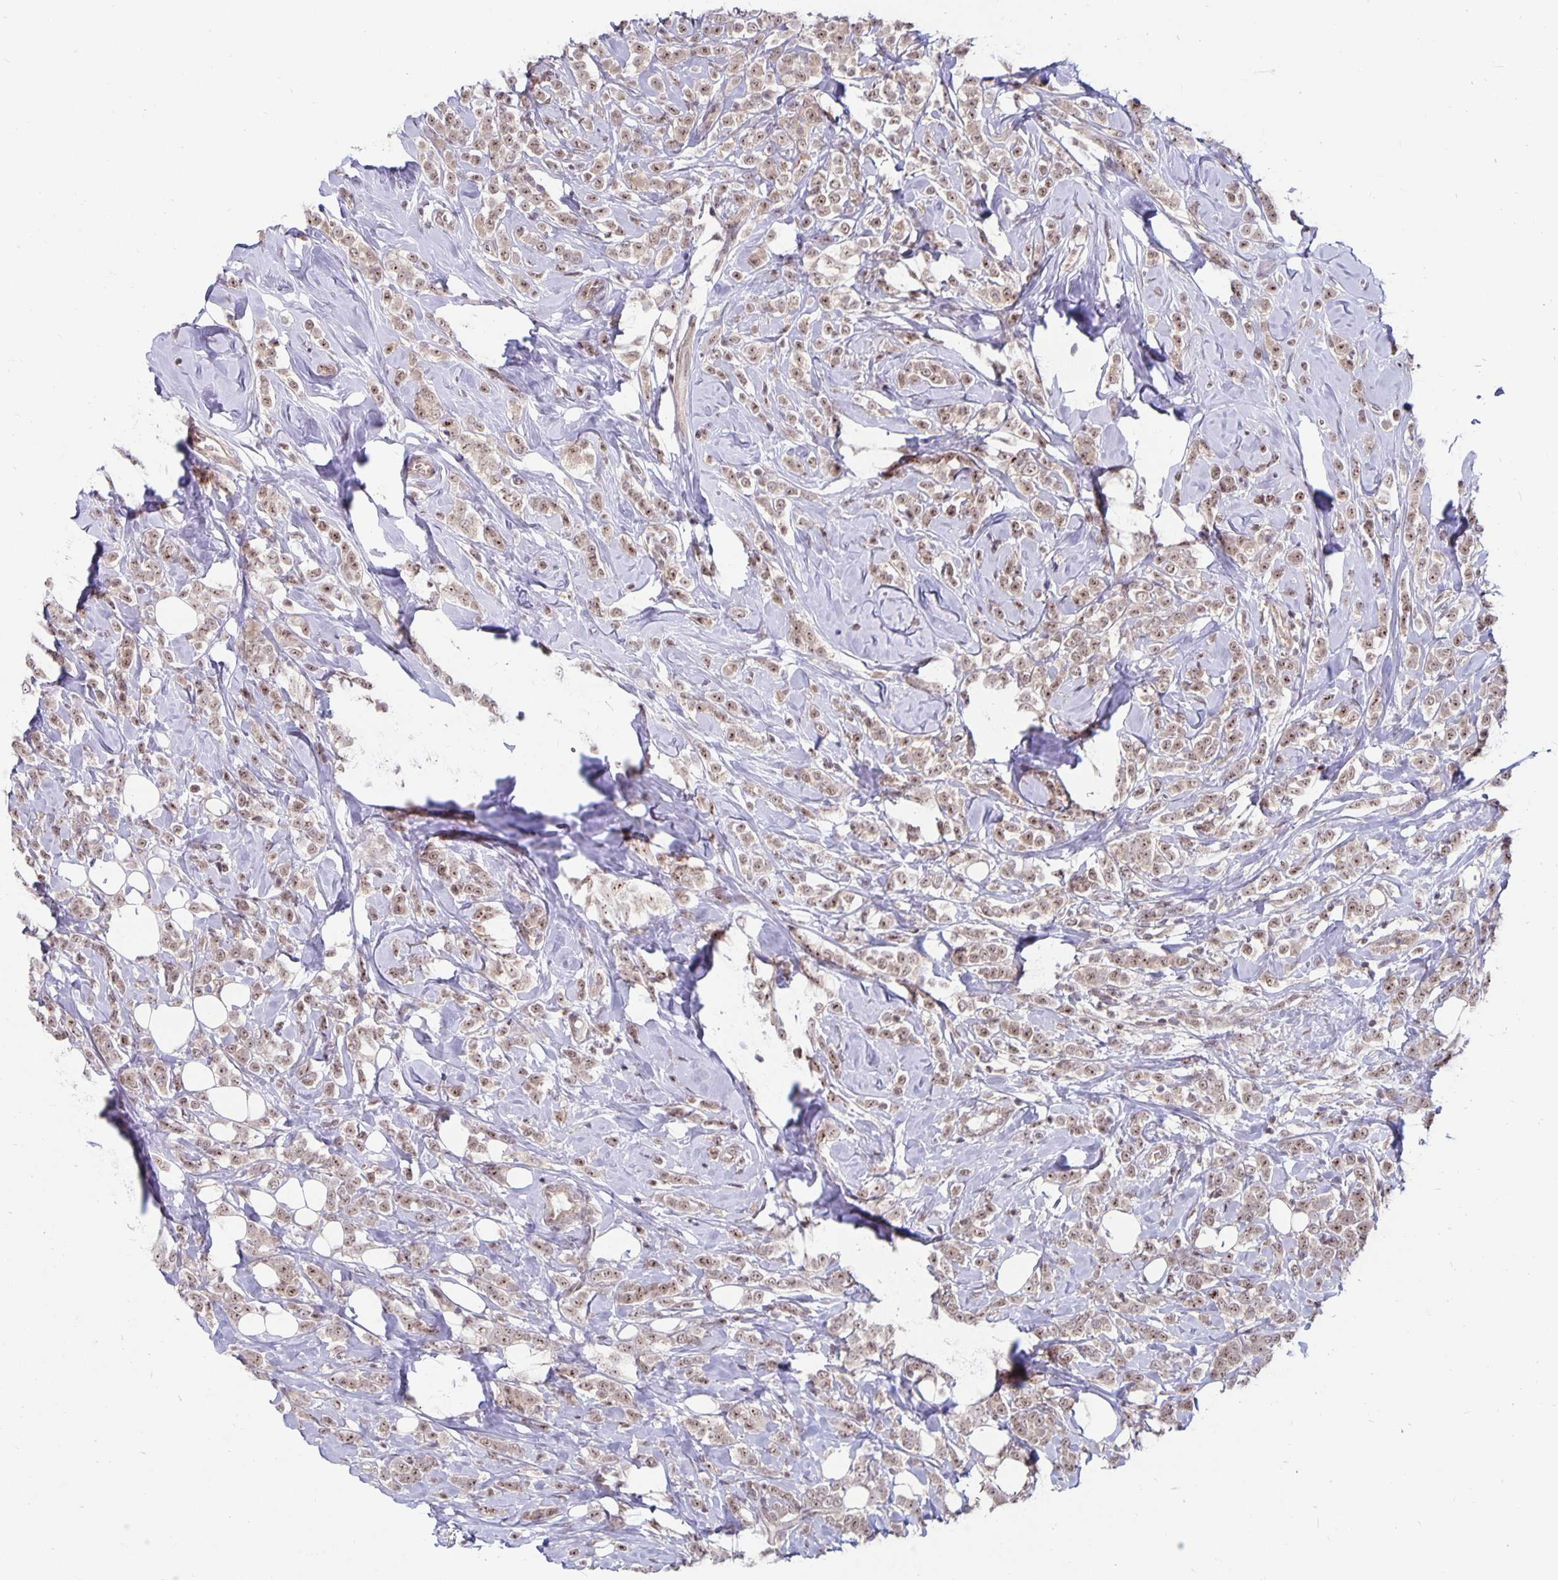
{"staining": {"intensity": "weak", "quantity": ">75%", "location": "nuclear"}, "tissue": "breast cancer", "cell_type": "Tumor cells", "image_type": "cancer", "snomed": [{"axis": "morphology", "description": "Lobular carcinoma"}, {"axis": "topography", "description": "Breast"}], "caption": "Lobular carcinoma (breast) tissue demonstrates weak nuclear positivity in about >75% of tumor cells (DAB IHC, brown staining for protein, blue staining for nuclei).", "gene": "EXOC6B", "patient": {"sex": "female", "age": 49}}